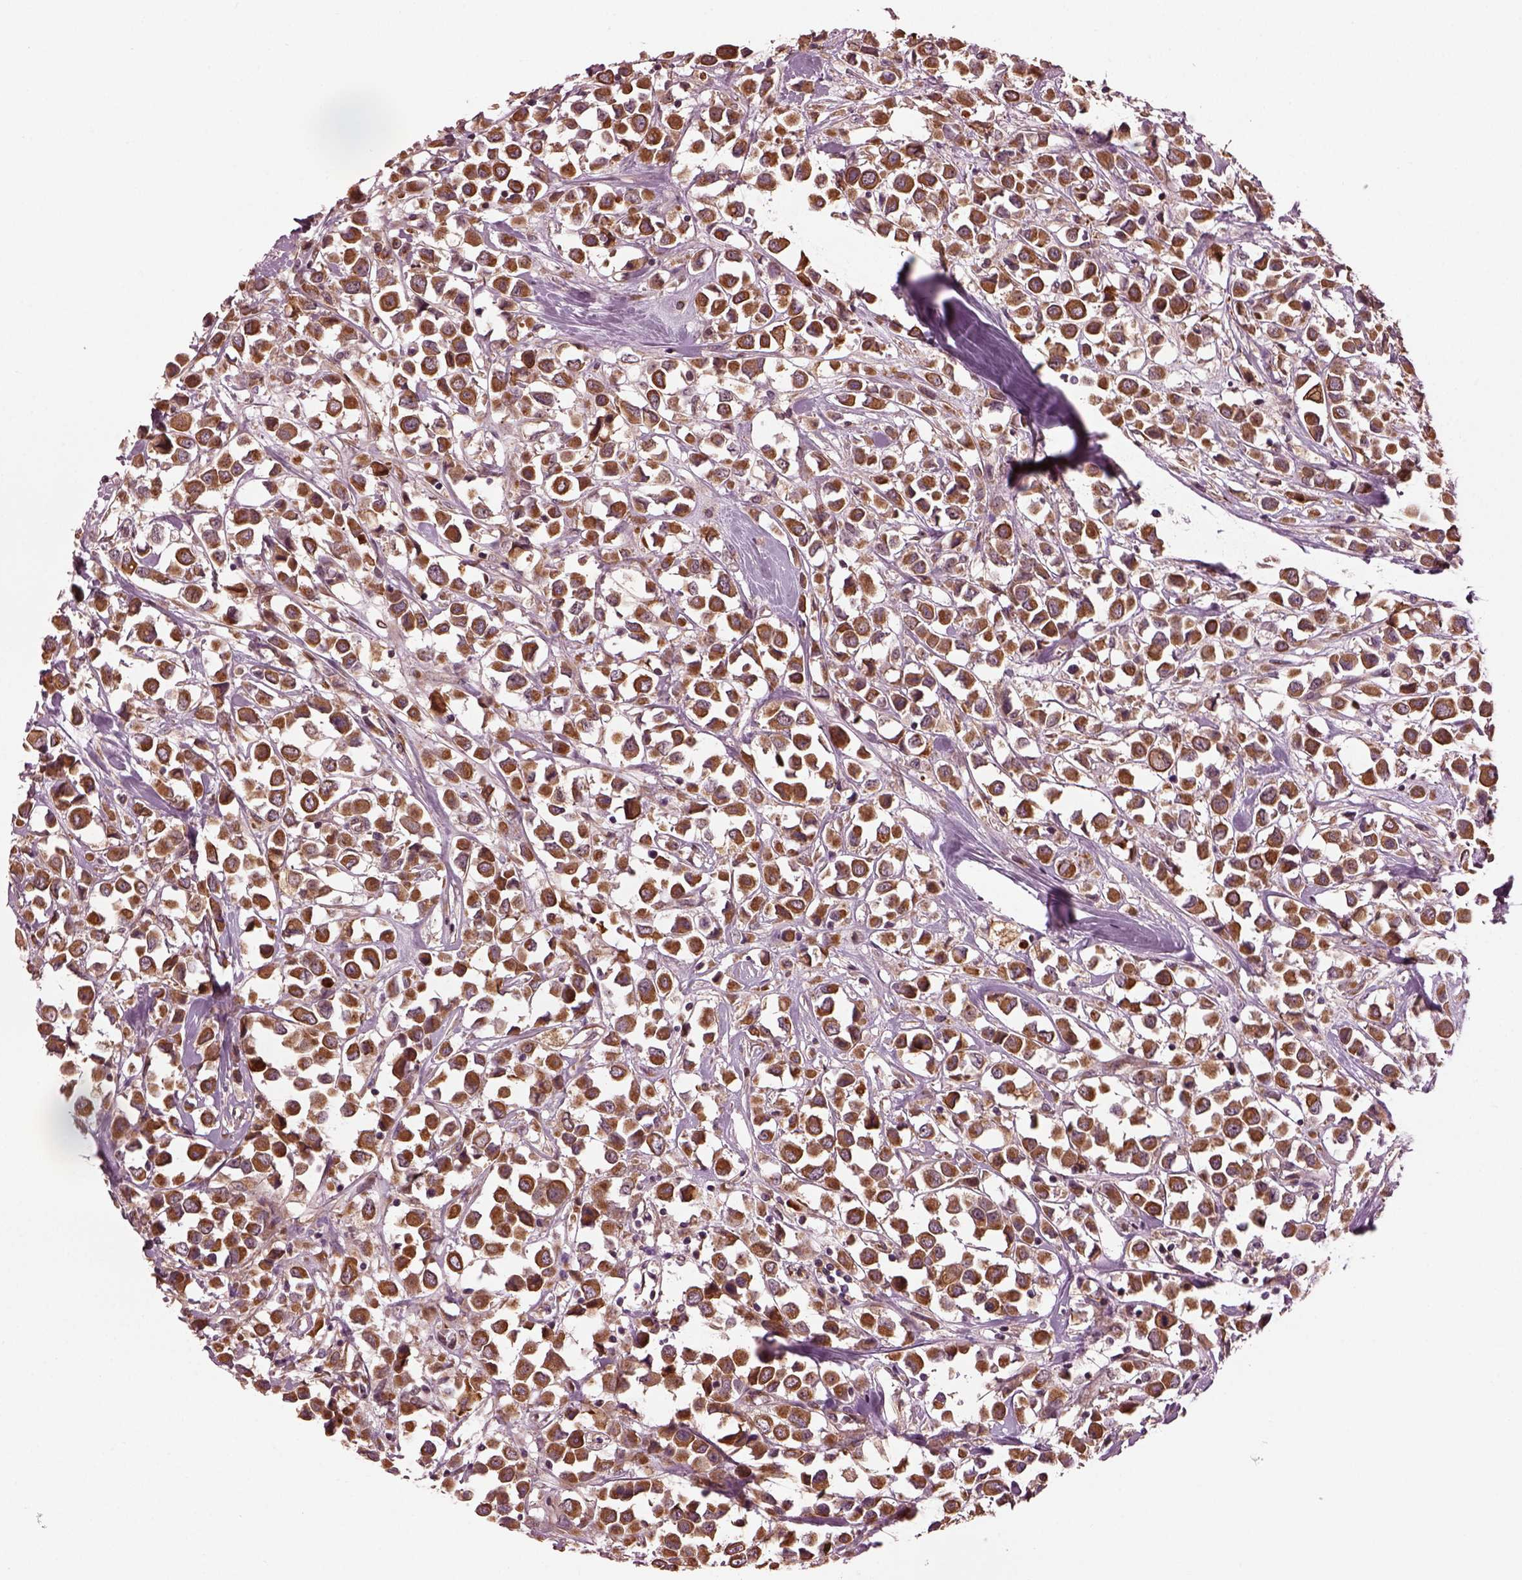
{"staining": {"intensity": "moderate", "quantity": ">75%", "location": "cytoplasmic/membranous"}, "tissue": "breast cancer", "cell_type": "Tumor cells", "image_type": "cancer", "snomed": [{"axis": "morphology", "description": "Duct carcinoma"}, {"axis": "topography", "description": "Breast"}], "caption": "Immunohistochemical staining of breast infiltrating ductal carcinoma shows medium levels of moderate cytoplasmic/membranous staining in about >75% of tumor cells. The staining is performed using DAB brown chromogen to label protein expression. The nuclei are counter-stained blue using hematoxylin.", "gene": "RUFY3", "patient": {"sex": "female", "age": 61}}